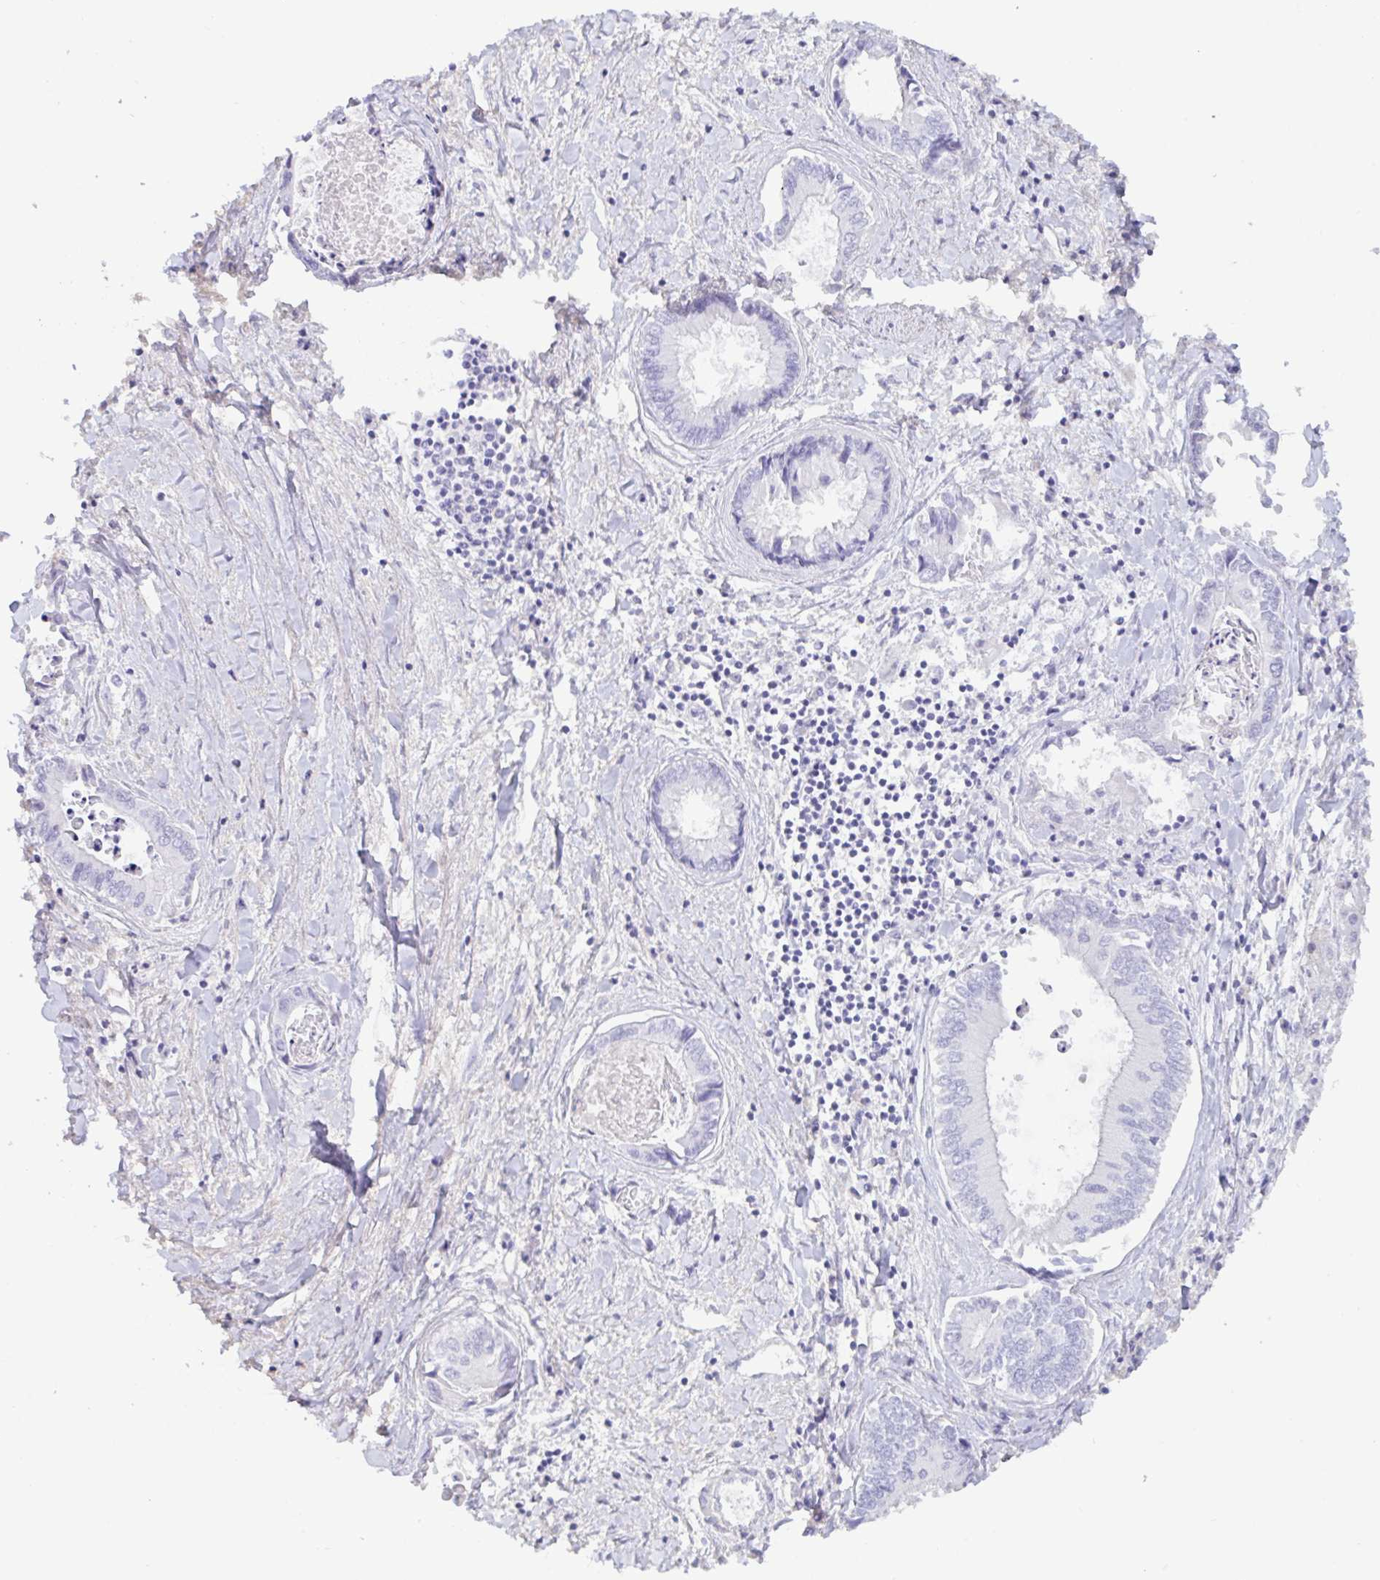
{"staining": {"intensity": "negative", "quantity": "none", "location": "none"}, "tissue": "liver cancer", "cell_type": "Tumor cells", "image_type": "cancer", "snomed": [{"axis": "morphology", "description": "Cholangiocarcinoma"}, {"axis": "topography", "description": "Liver"}], "caption": "A high-resolution image shows IHC staining of liver cancer (cholangiocarcinoma), which shows no significant staining in tumor cells.", "gene": "TNNC1", "patient": {"sex": "male", "age": 66}}